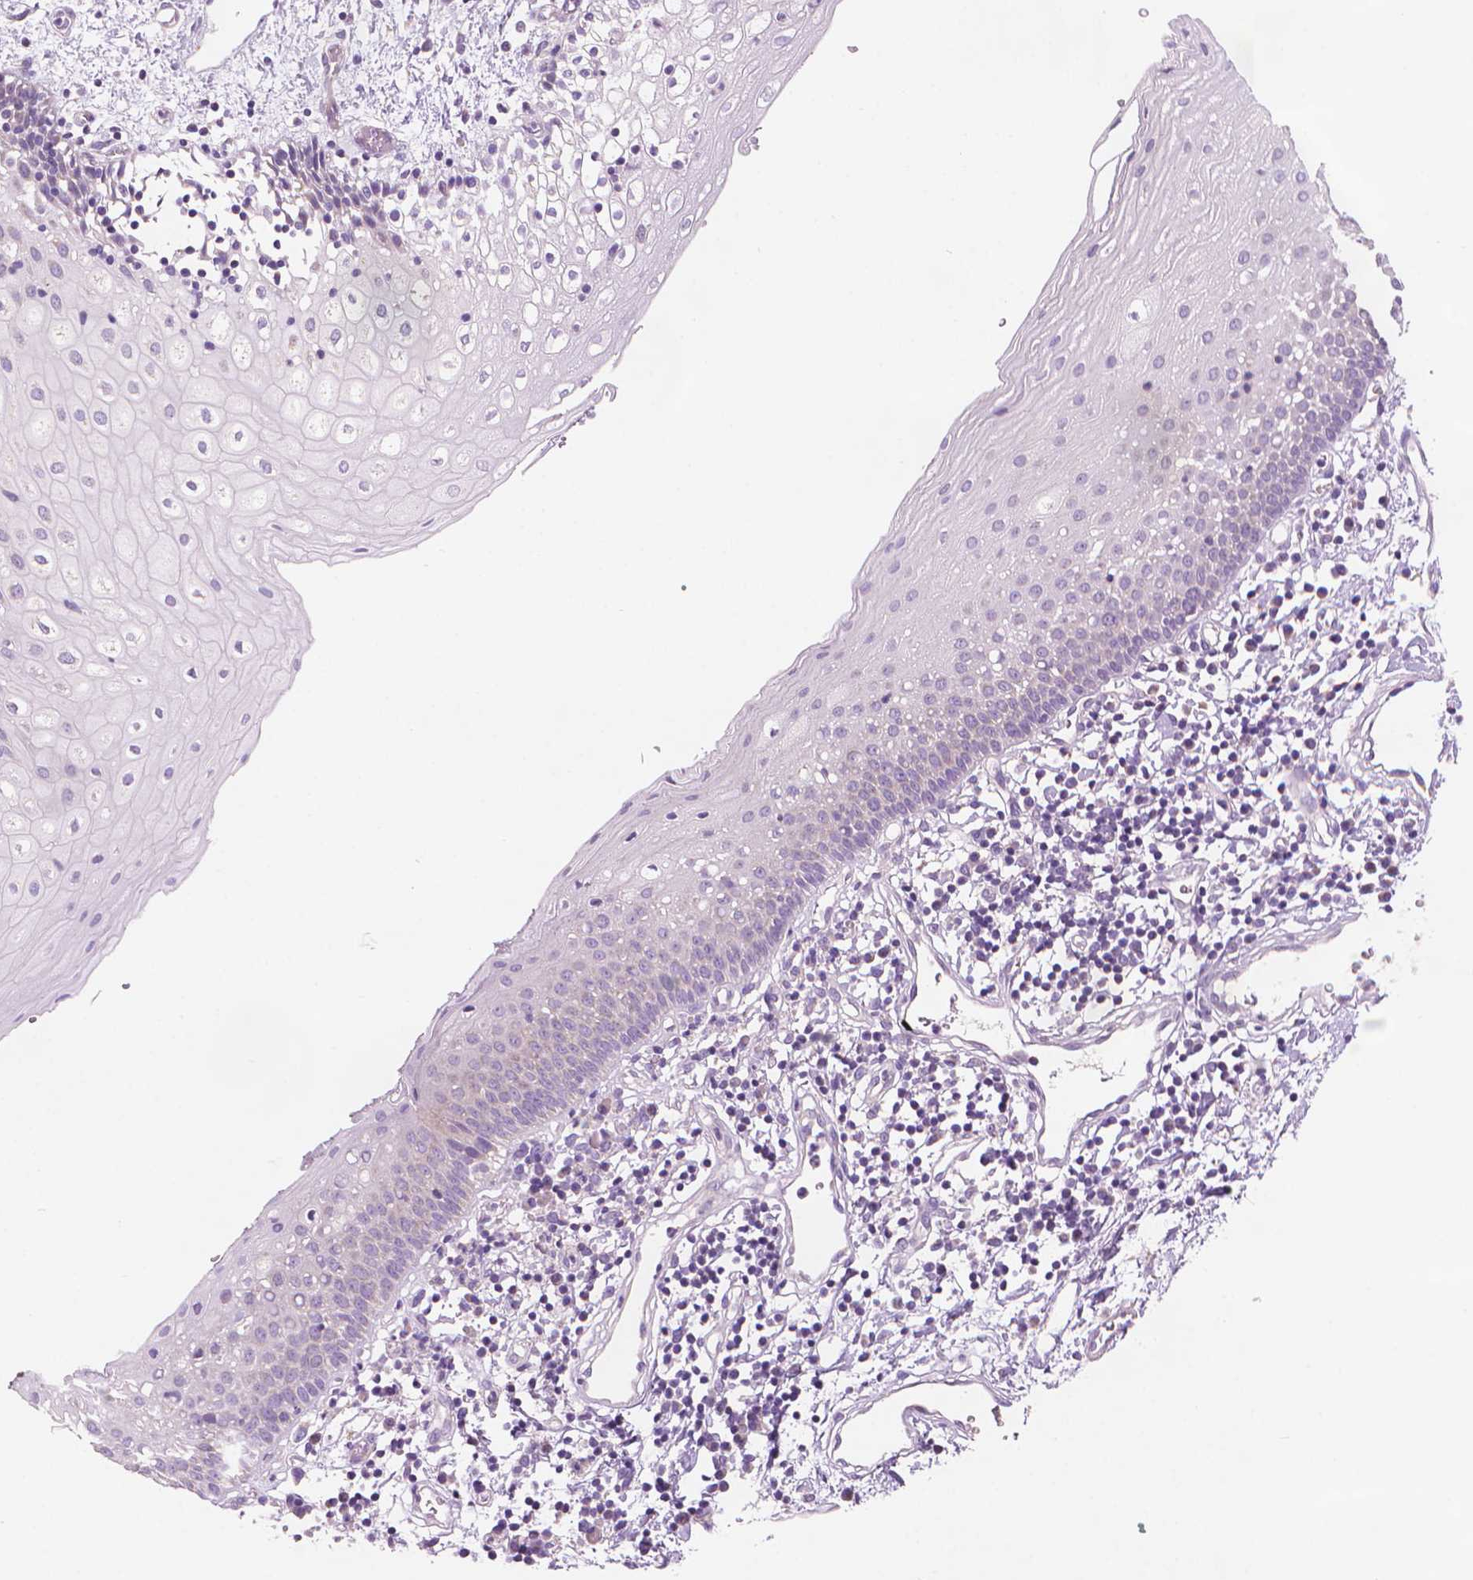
{"staining": {"intensity": "negative", "quantity": "none", "location": "none"}, "tissue": "oral mucosa", "cell_type": "Squamous epithelial cells", "image_type": "normal", "snomed": [{"axis": "morphology", "description": "Normal tissue, NOS"}, {"axis": "topography", "description": "Oral tissue"}], "caption": "High power microscopy histopathology image of an immunohistochemistry micrograph of unremarkable oral mucosa, revealing no significant staining in squamous epithelial cells. (Brightfield microscopy of DAB IHC at high magnification).", "gene": "TTC29", "patient": {"sex": "female", "age": 43}}